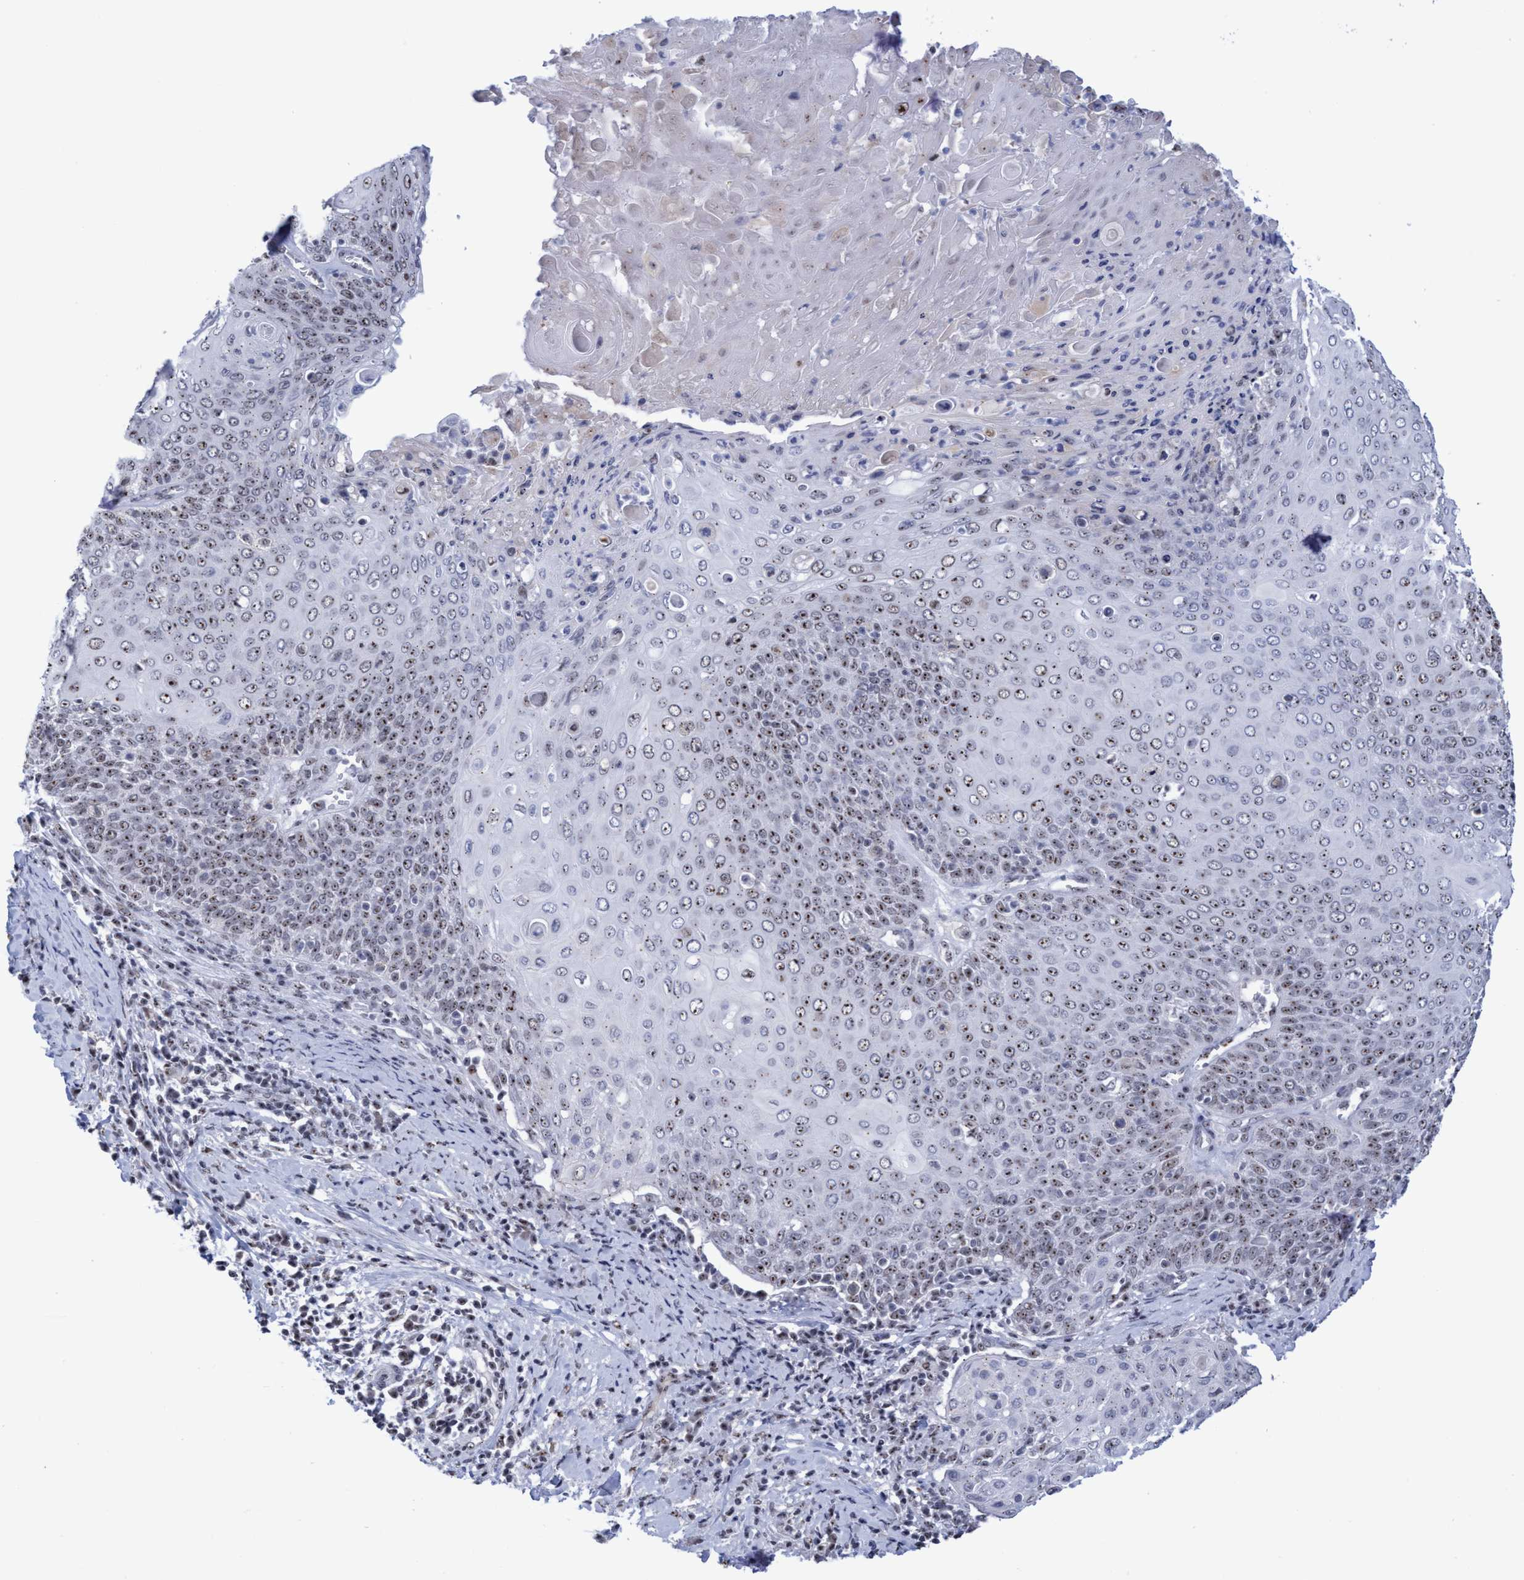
{"staining": {"intensity": "moderate", "quantity": ">75%", "location": "nuclear"}, "tissue": "cervical cancer", "cell_type": "Tumor cells", "image_type": "cancer", "snomed": [{"axis": "morphology", "description": "Squamous cell carcinoma, NOS"}, {"axis": "topography", "description": "Cervix"}], "caption": "Cervical cancer was stained to show a protein in brown. There is medium levels of moderate nuclear positivity in about >75% of tumor cells.", "gene": "EFCAB10", "patient": {"sex": "female", "age": 39}}